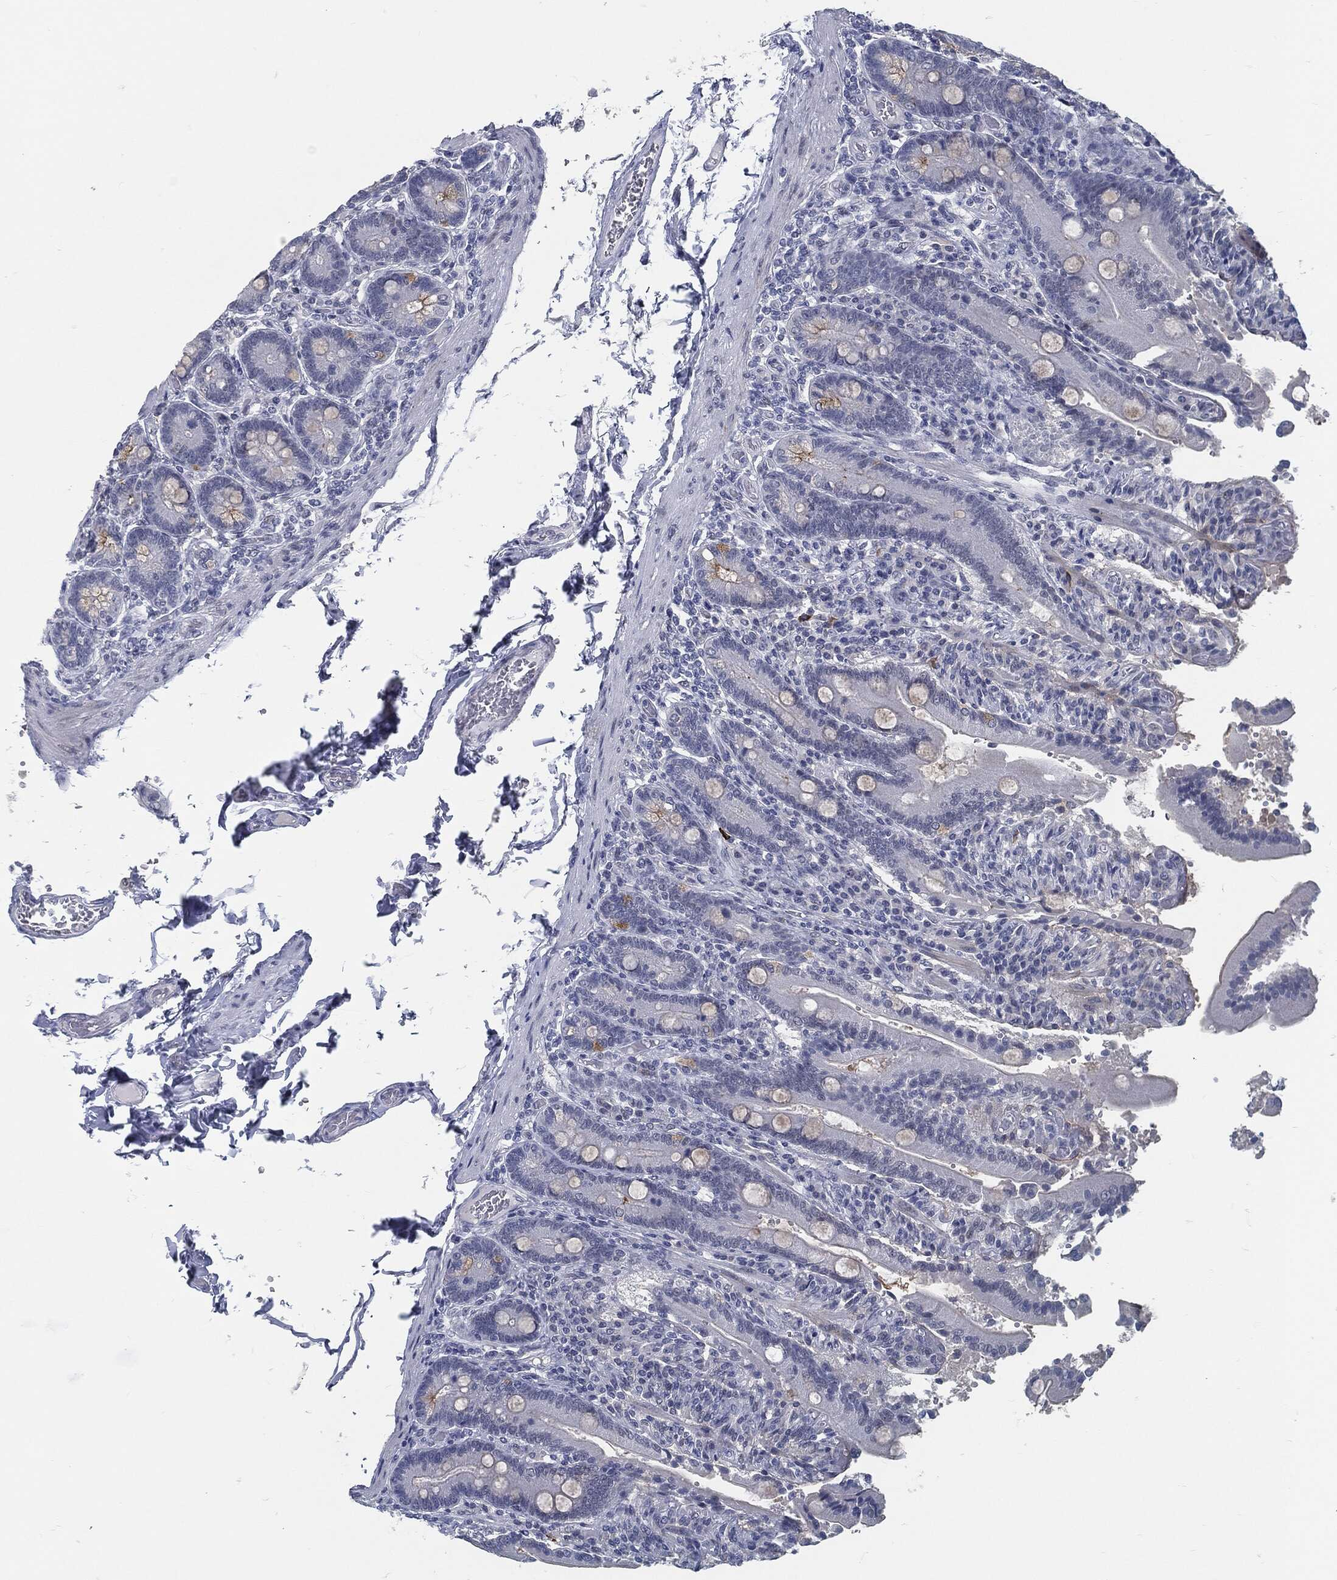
{"staining": {"intensity": "moderate", "quantity": "<25%", "location": "cytoplasmic/membranous"}, "tissue": "duodenum", "cell_type": "Glandular cells", "image_type": "normal", "snomed": [{"axis": "morphology", "description": "Normal tissue, NOS"}, {"axis": "topography", "description": "Duodenum"}], "caption": "An IHC photomicrograph of normal tissue is shown. Protein staining in brown shows moderate cytoplasmic/membranous positivity in duodenum within glandular cells.", "gene": "PROM1", "patient": {"sex": "female", "age": 62}}